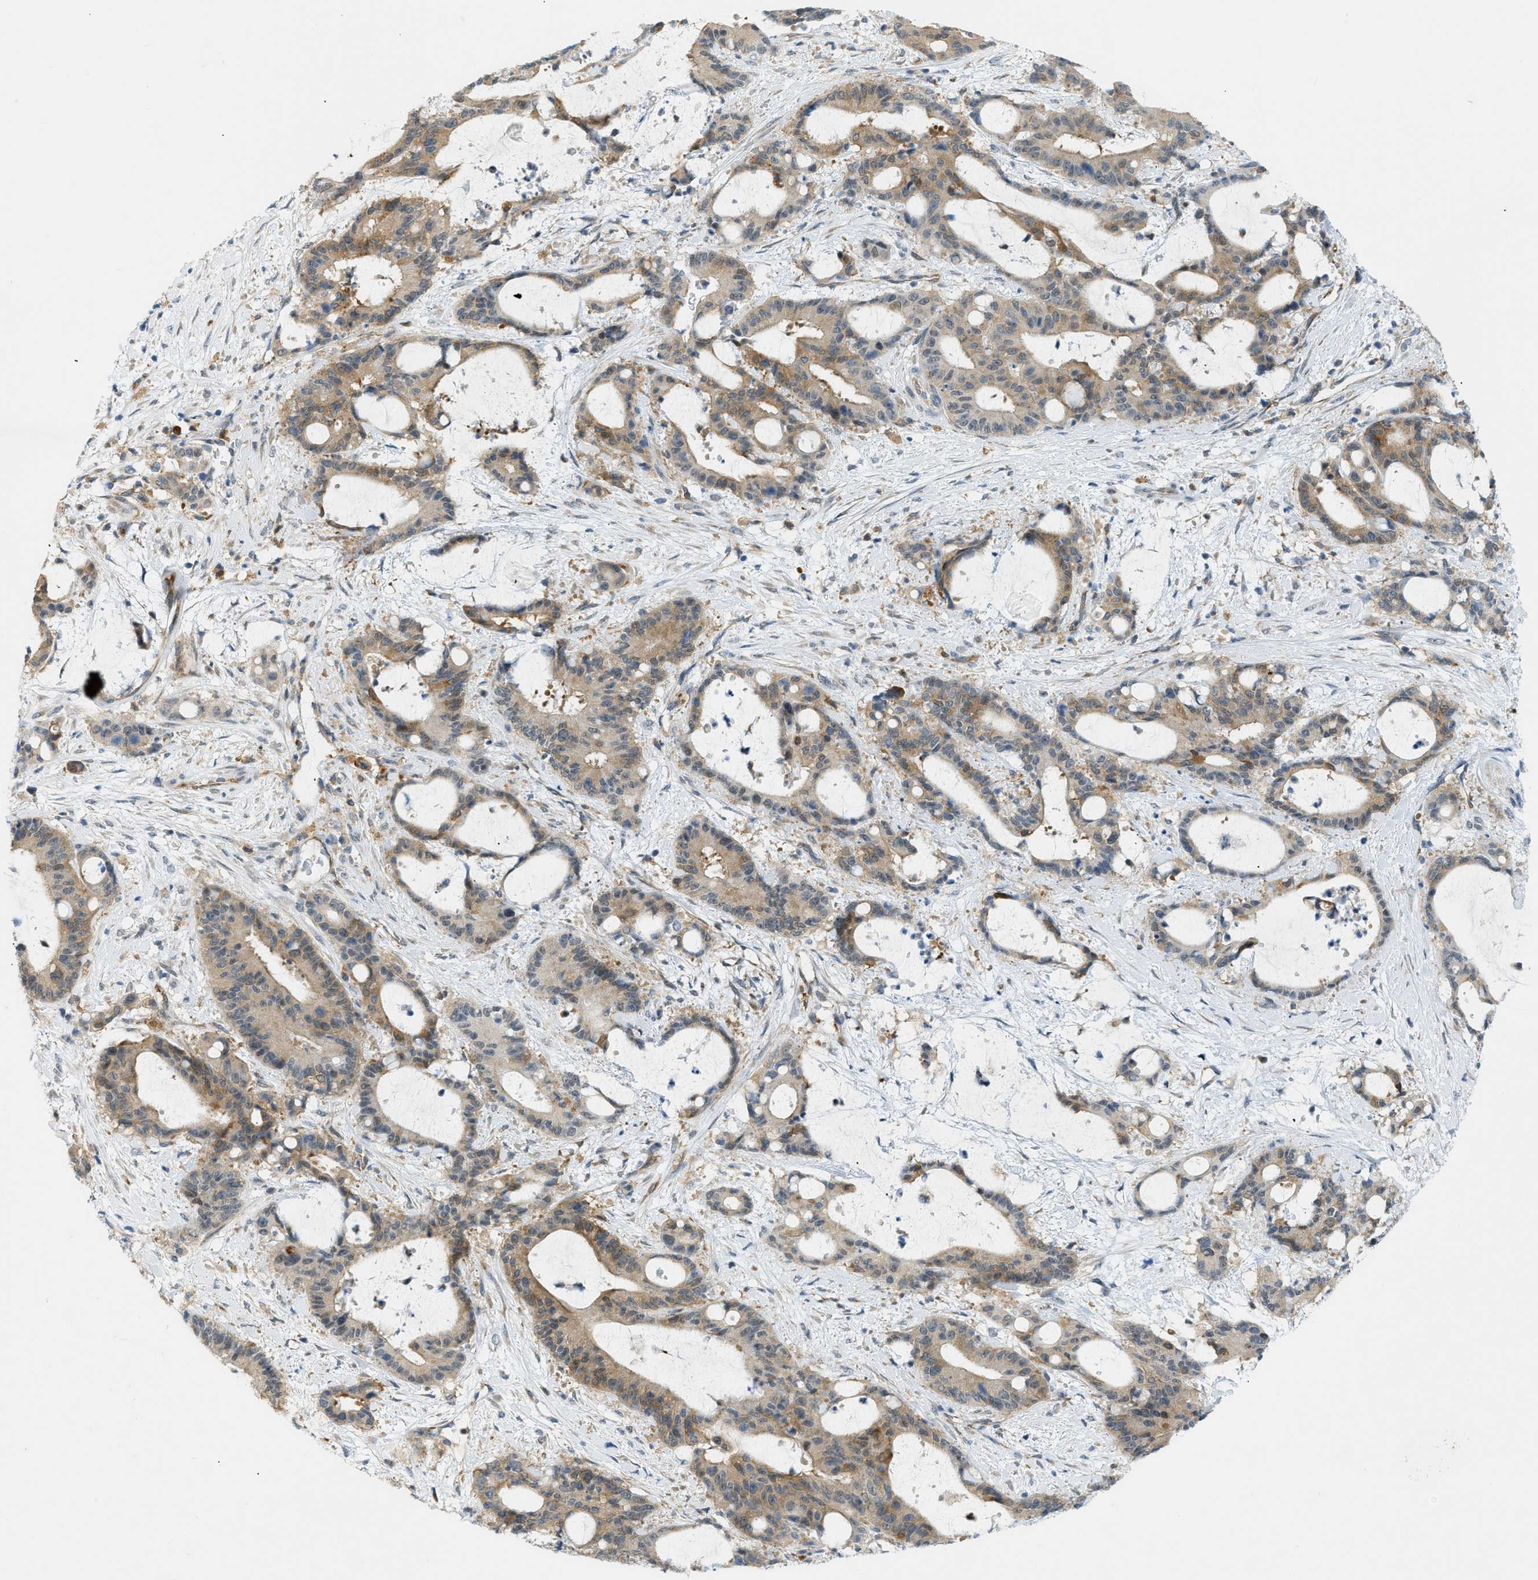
{"staining": {"intensity": "moderate", "quantity": ">75%", "location": "cytoplasmic/membranous"}, "tissue": "liver cancer", "cell_type": "Tumor cells", "image_type": "cancer", "snomed": [{"axis": "morphology", "description": "Normal tissue, NOS"}, {"axis": "morphology", "description": "Cholangiocarcinoma"}, {"axis": "topography", "description": "Liver"}, {"axis": "topography", "description": "Peripheral nerve tissue"}], "caption": "Liver cancer stained with a brown dye demonstrates moderate cytoplasmic/membranous positive expression in approximately >75% of tumor cells.", "gene": "ZNF408", "patient": {"sex": "female", "age": 73}}